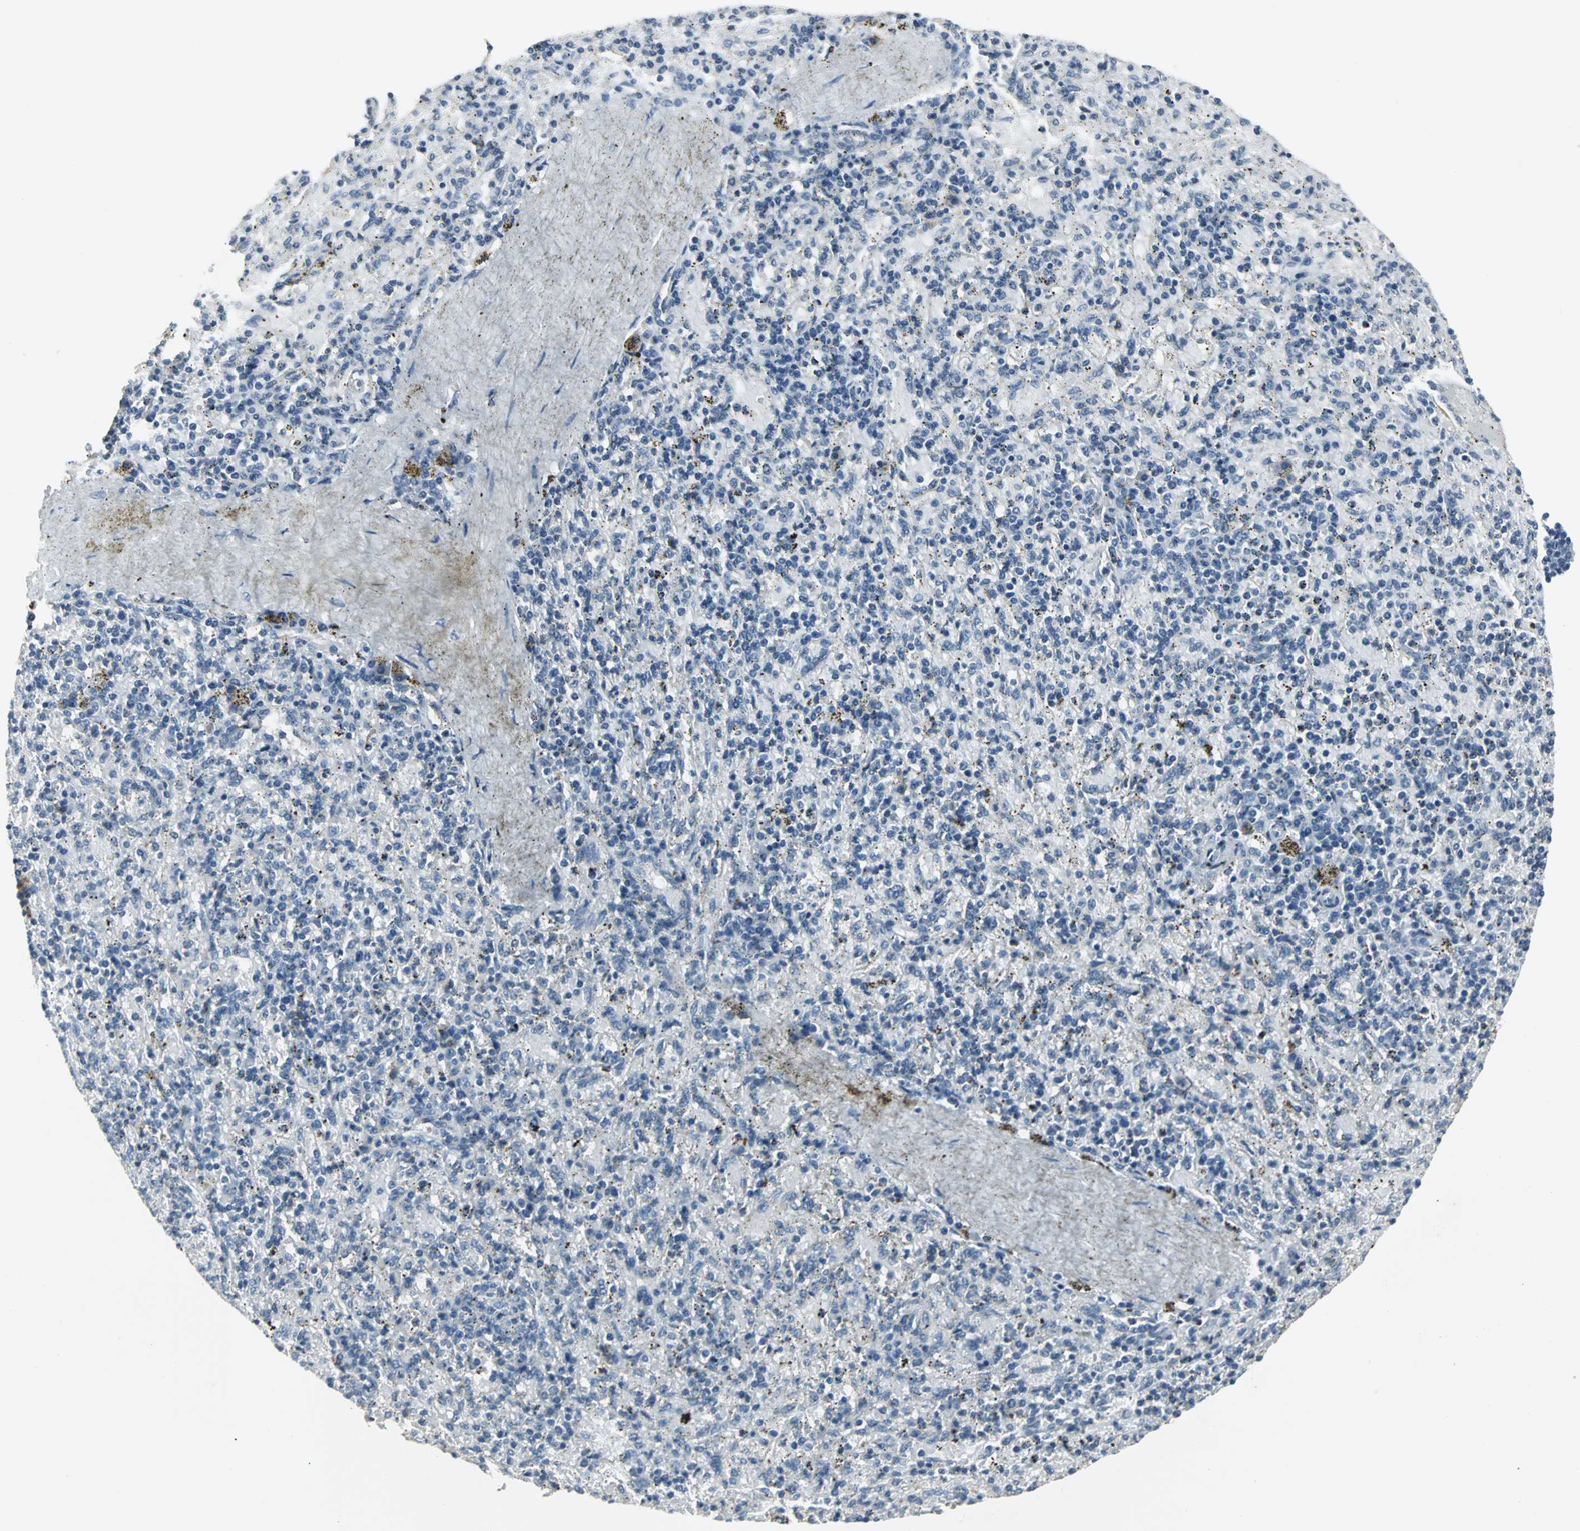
{"staining": {"intensity": "negative", "quantity": "none", "location": "none"}, "tissue": "spleen", "cell_type": "Cells in red pulp", "image_type": "normal", "snomed": [{"axis": "morphology", "description": "Normal tissue, NOS"}, {"axis": "topography", "description": "Spleen"}], "caption": "A high-resolution image shows immunohistochemistry staining of unremarkable spleen, which demonstrates no significant staining in cells in red pulp. (DAB IHC visualized using brightfield microscopy, high magnification).", "gene": "SLC2A5", "patient": {"sex": "female", "age": 43}}